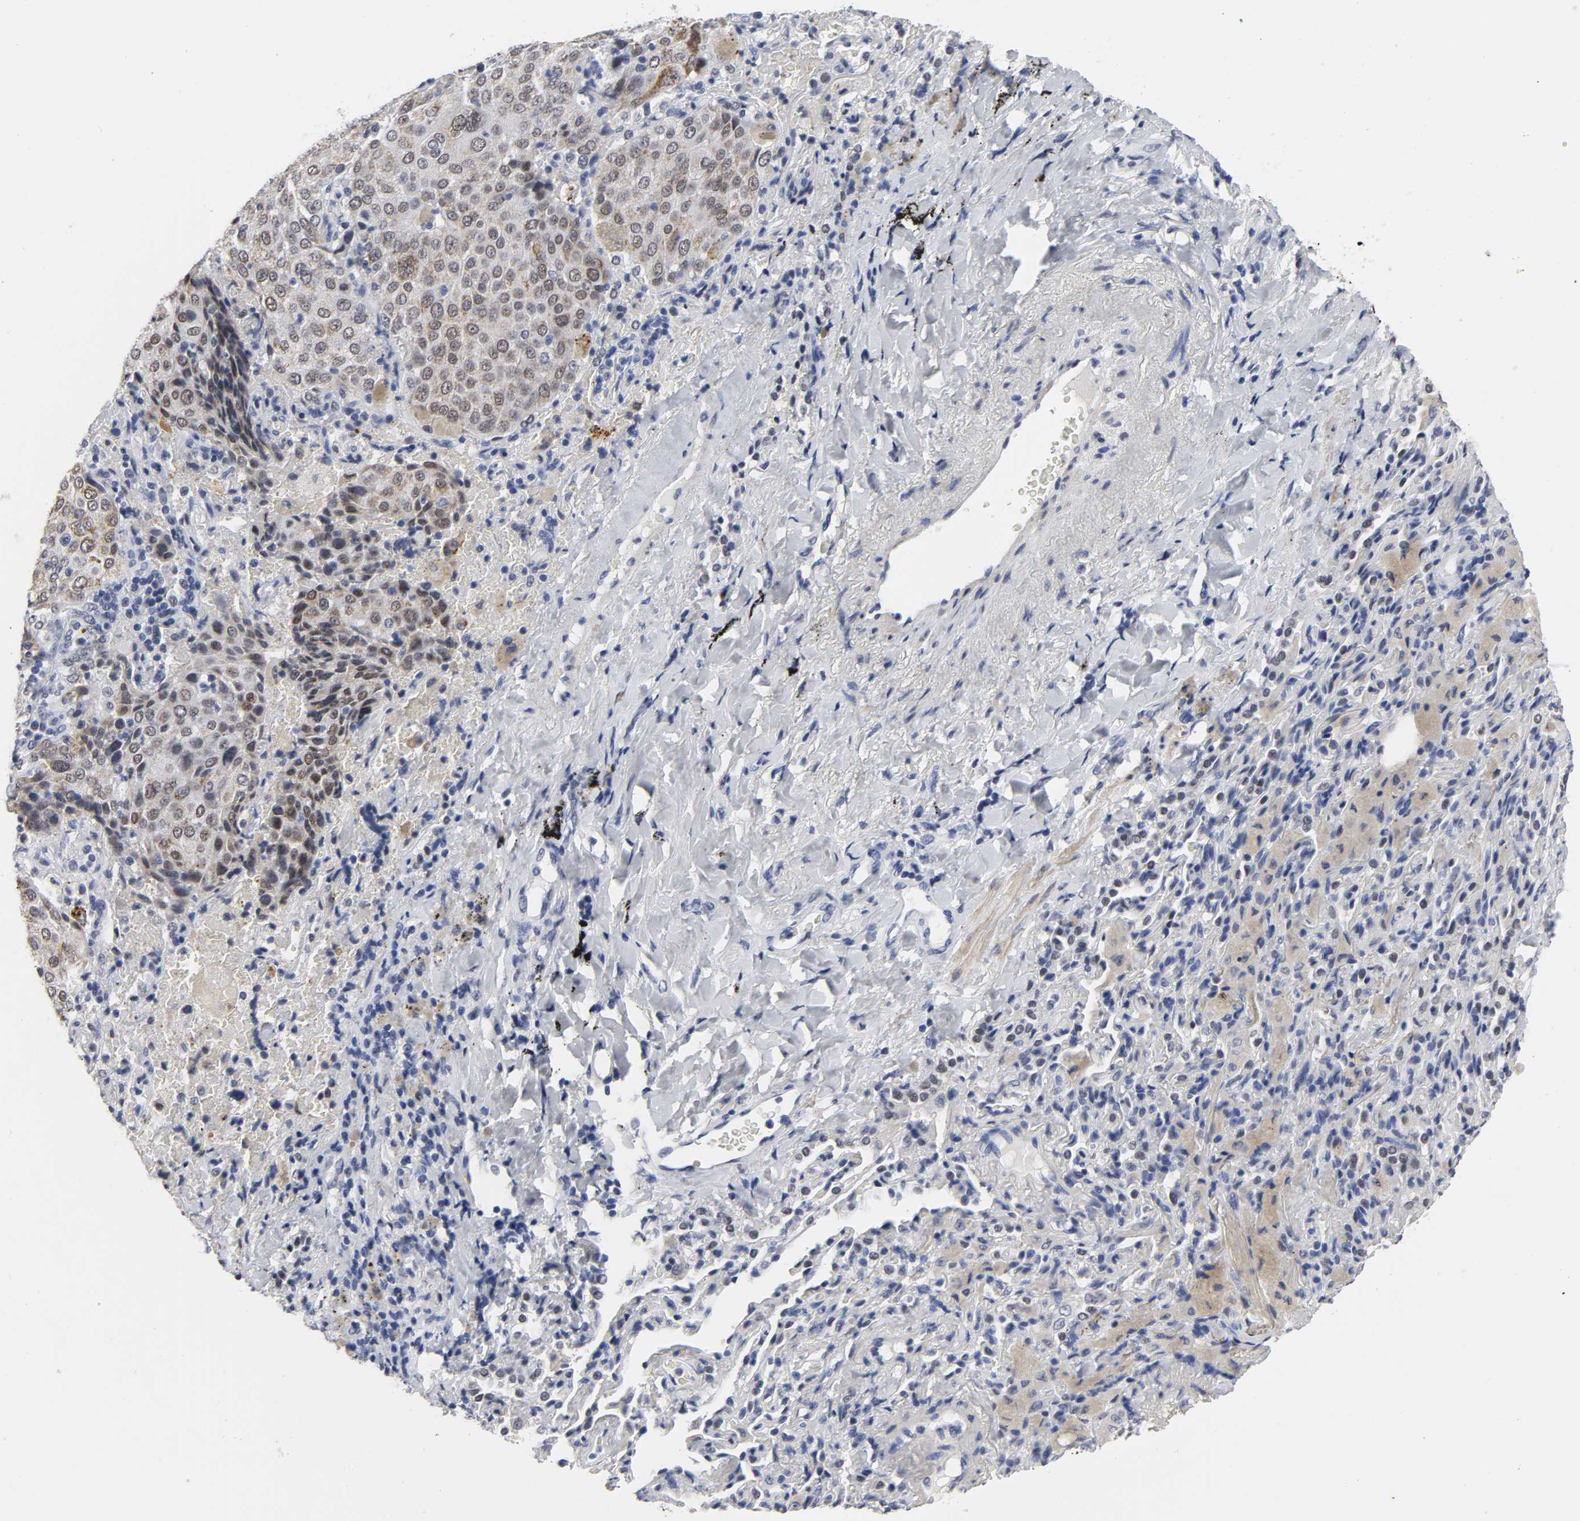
{"staining": {"intensity": "moderate", "quantity": ">75%", "location": "cytoplasmic/membranous"}, "tissue": "lung cancer", "cell_type": "Tumor cells", "image_type": "cancer", "snomed": [{"axis": "morphology", "description": "Squamous cell carcinoma, NOS"}, {"axis": "topography", "description": "Lung"}], "caption": "Brown immunohistochemical staining in human squamous cell carcinoma (lung) demonstrates moderate cytoplasmic/membranous expression in approximately >75% of tumor cells.", "gene": "GRHL2", "patient": {"sex": "male", "age": 54}}